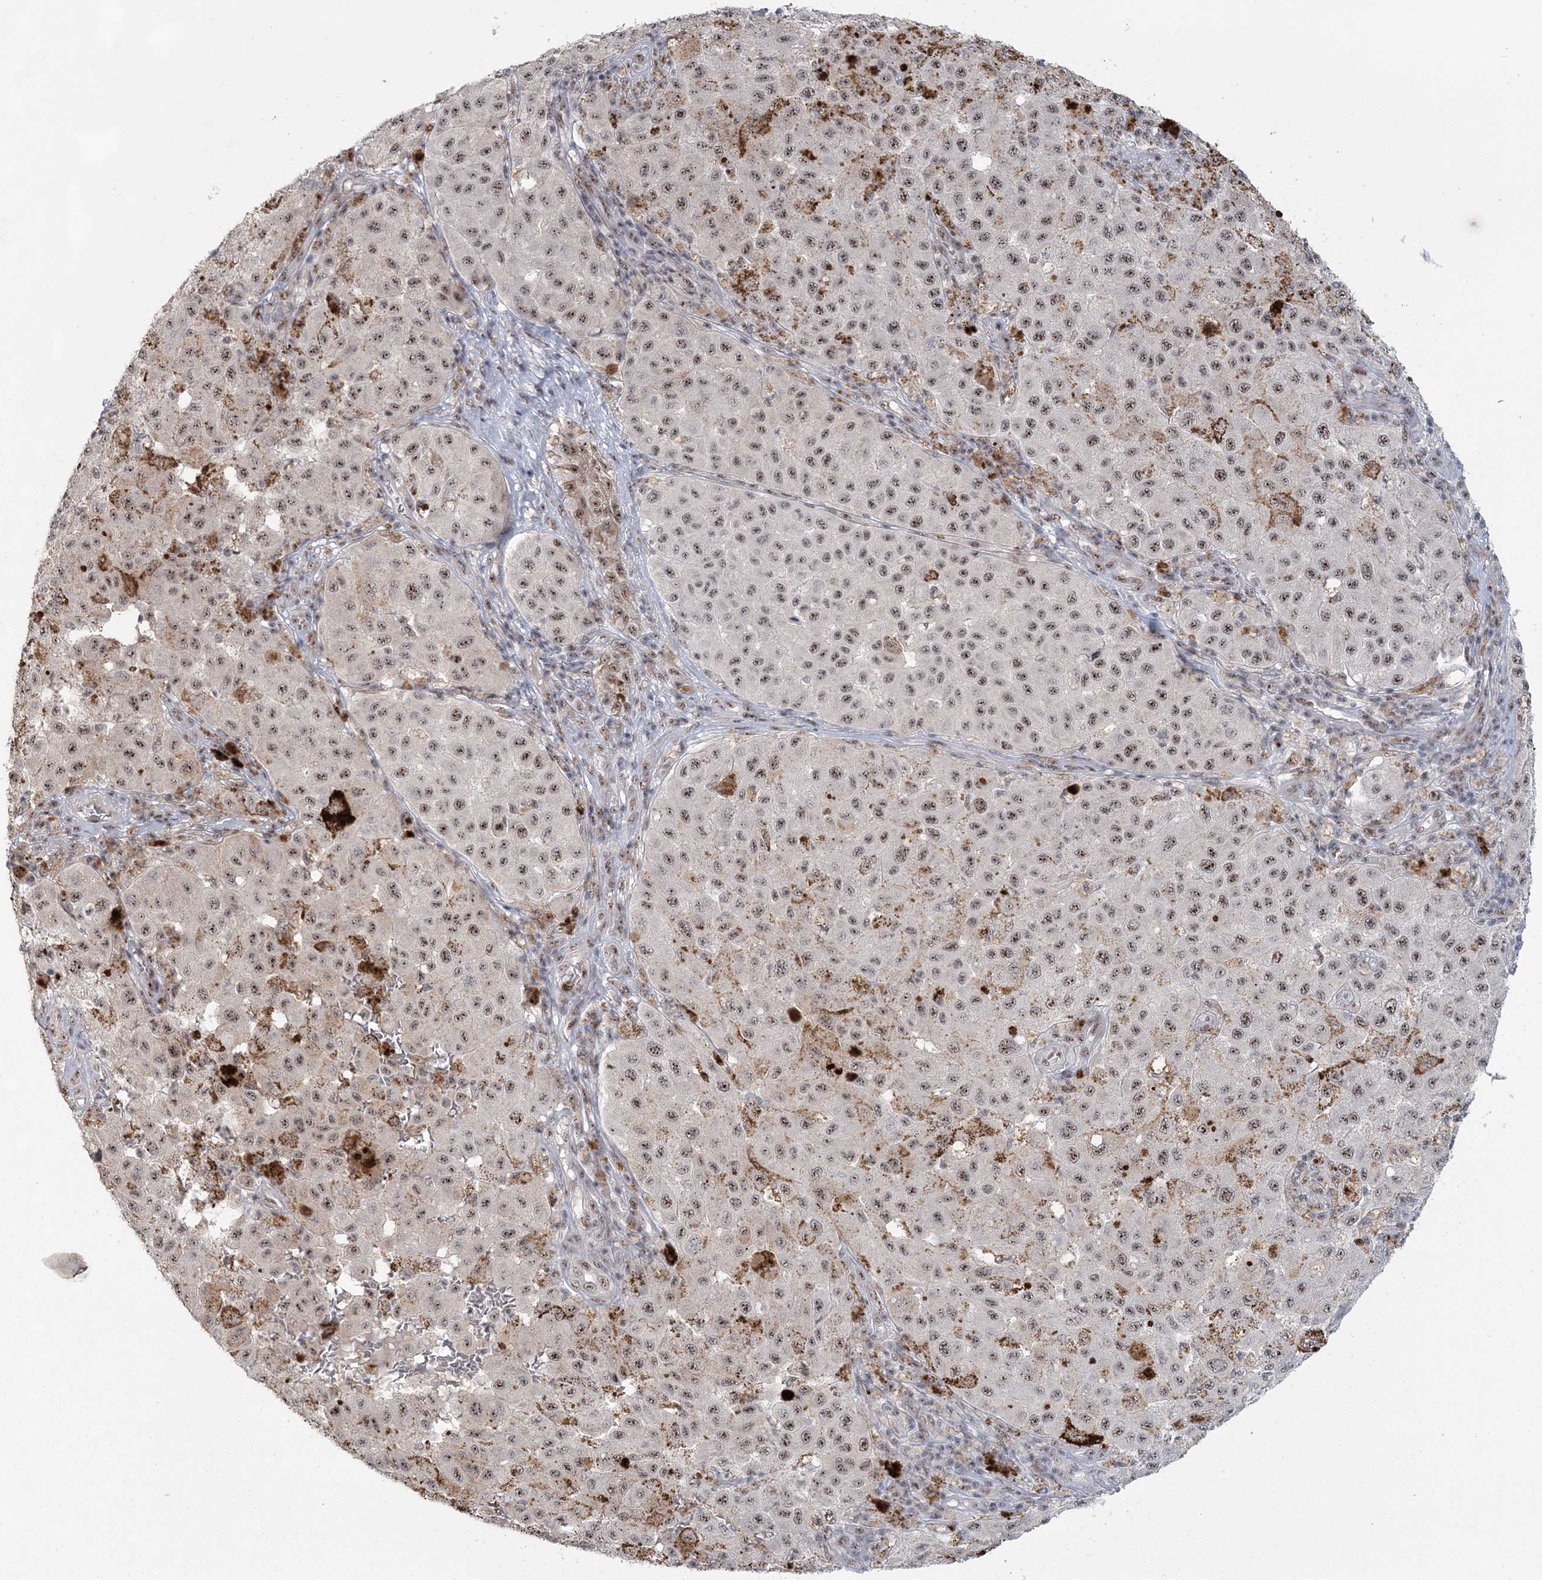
{"staining": {"intensity": "moderate", "quantity": ">75%", "location": "nuclear"}, "tissue": "melanoma", "cell_type": "Tumor cells", "image_type": "cancer", "snomed": [{"axis": "morphology", "description": "Malignant melanoma, NOS"}, {"axis": "topography", "description": "Skin"}], "caption": "A micrograph showing moderate nuclear expression in about >75% of tumor cells in melanoma, as visualized by brown immunohistochemical staining.", "gene": "KDM6B", "patient": {"sex": "female", "age": 64}}